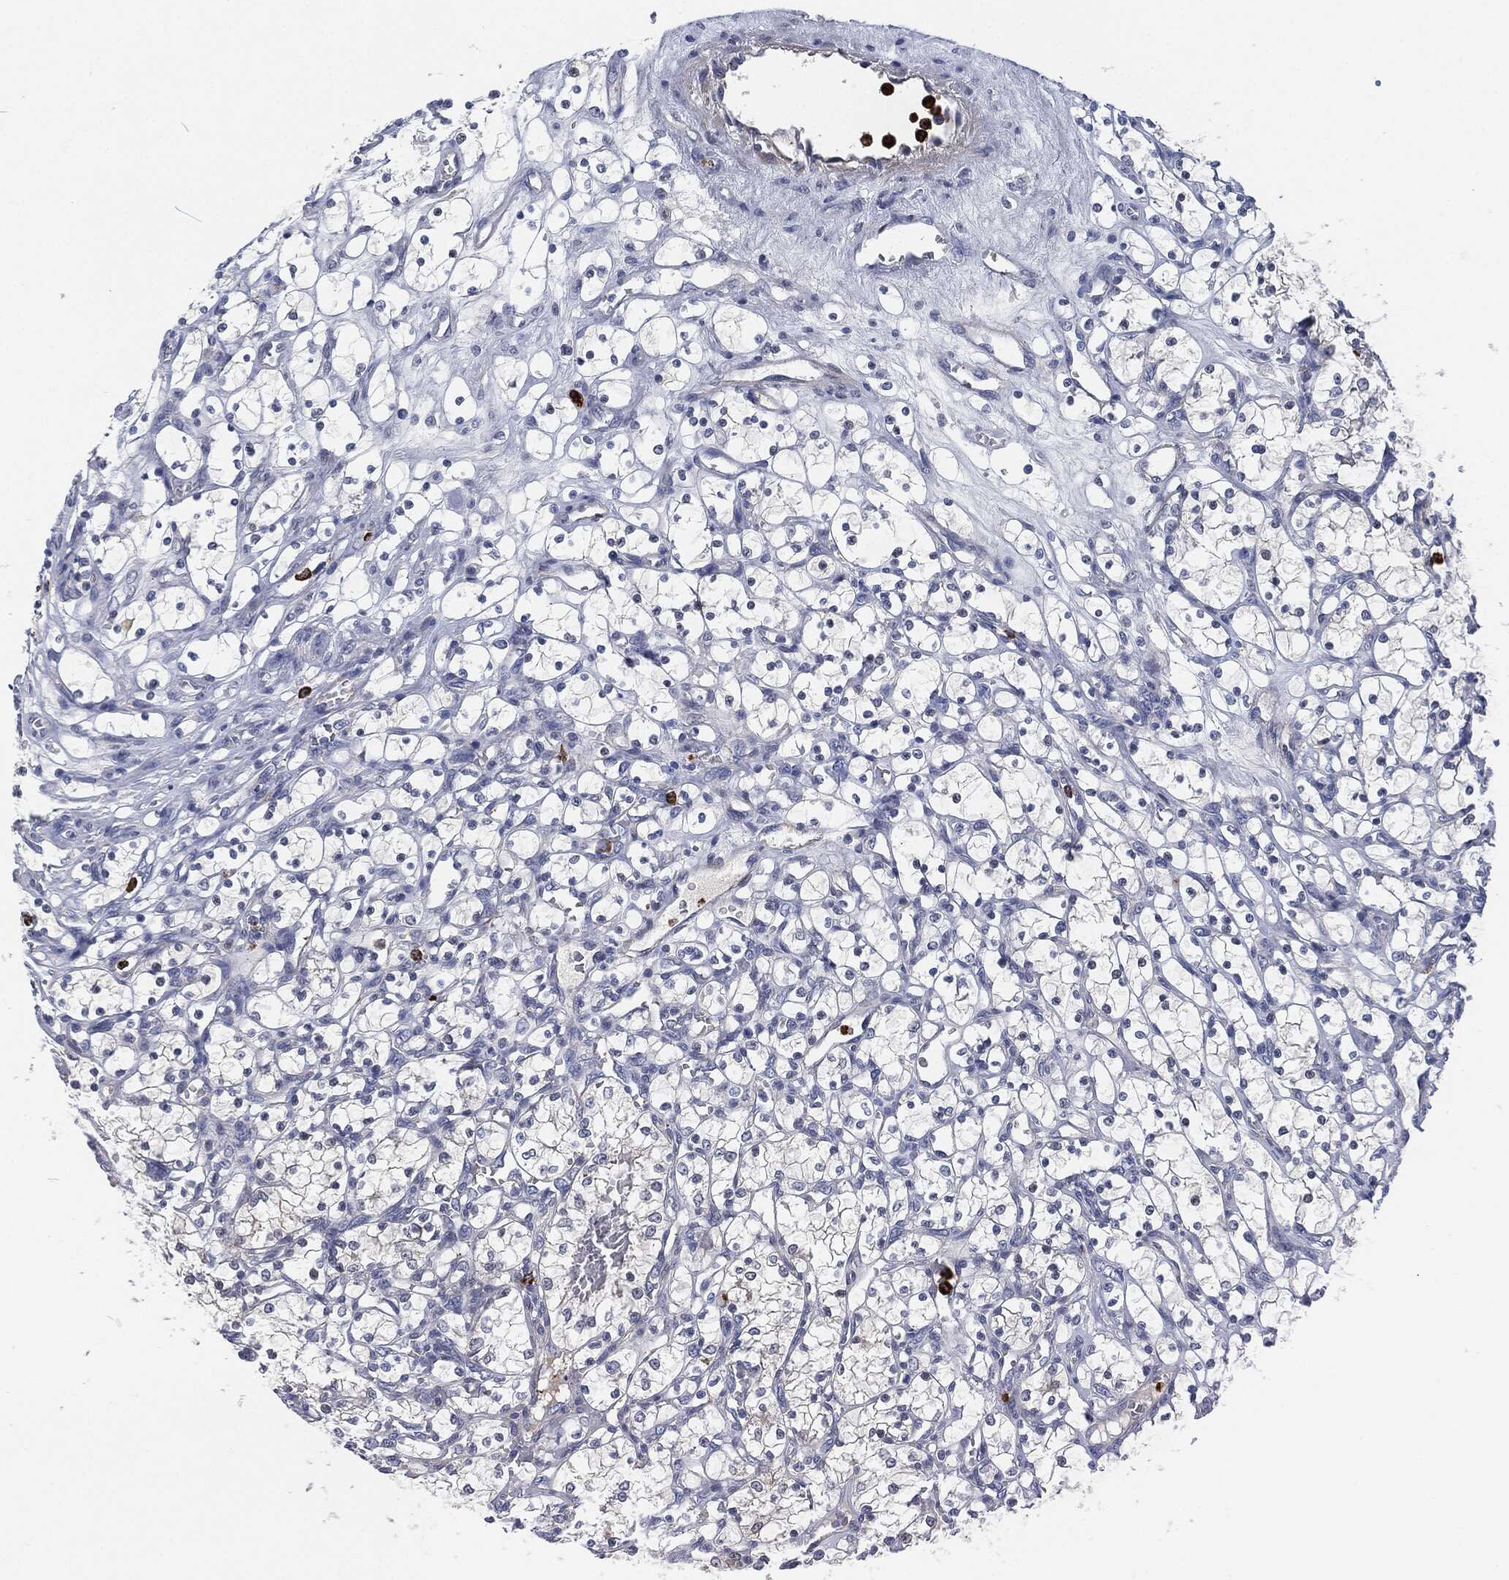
{"staining": {"intensity": "negative", "quantity": "none", "location": "none"}, "tissue": "renal cancer", "cell_type": "Tumor cells", "image_type": "cancer", "snomed": [{"axis": "morphology", "description": "Adenocarcinoma, NOS"}, {"axis": "topography", "description": "Kidney"}], "caption": "A histopathology image of renal adenocarcinoma stained for a protein reveals no brown staining in tumor cells.", "gene": "MPO", "patient": {"sex": "female", "age": 69}}